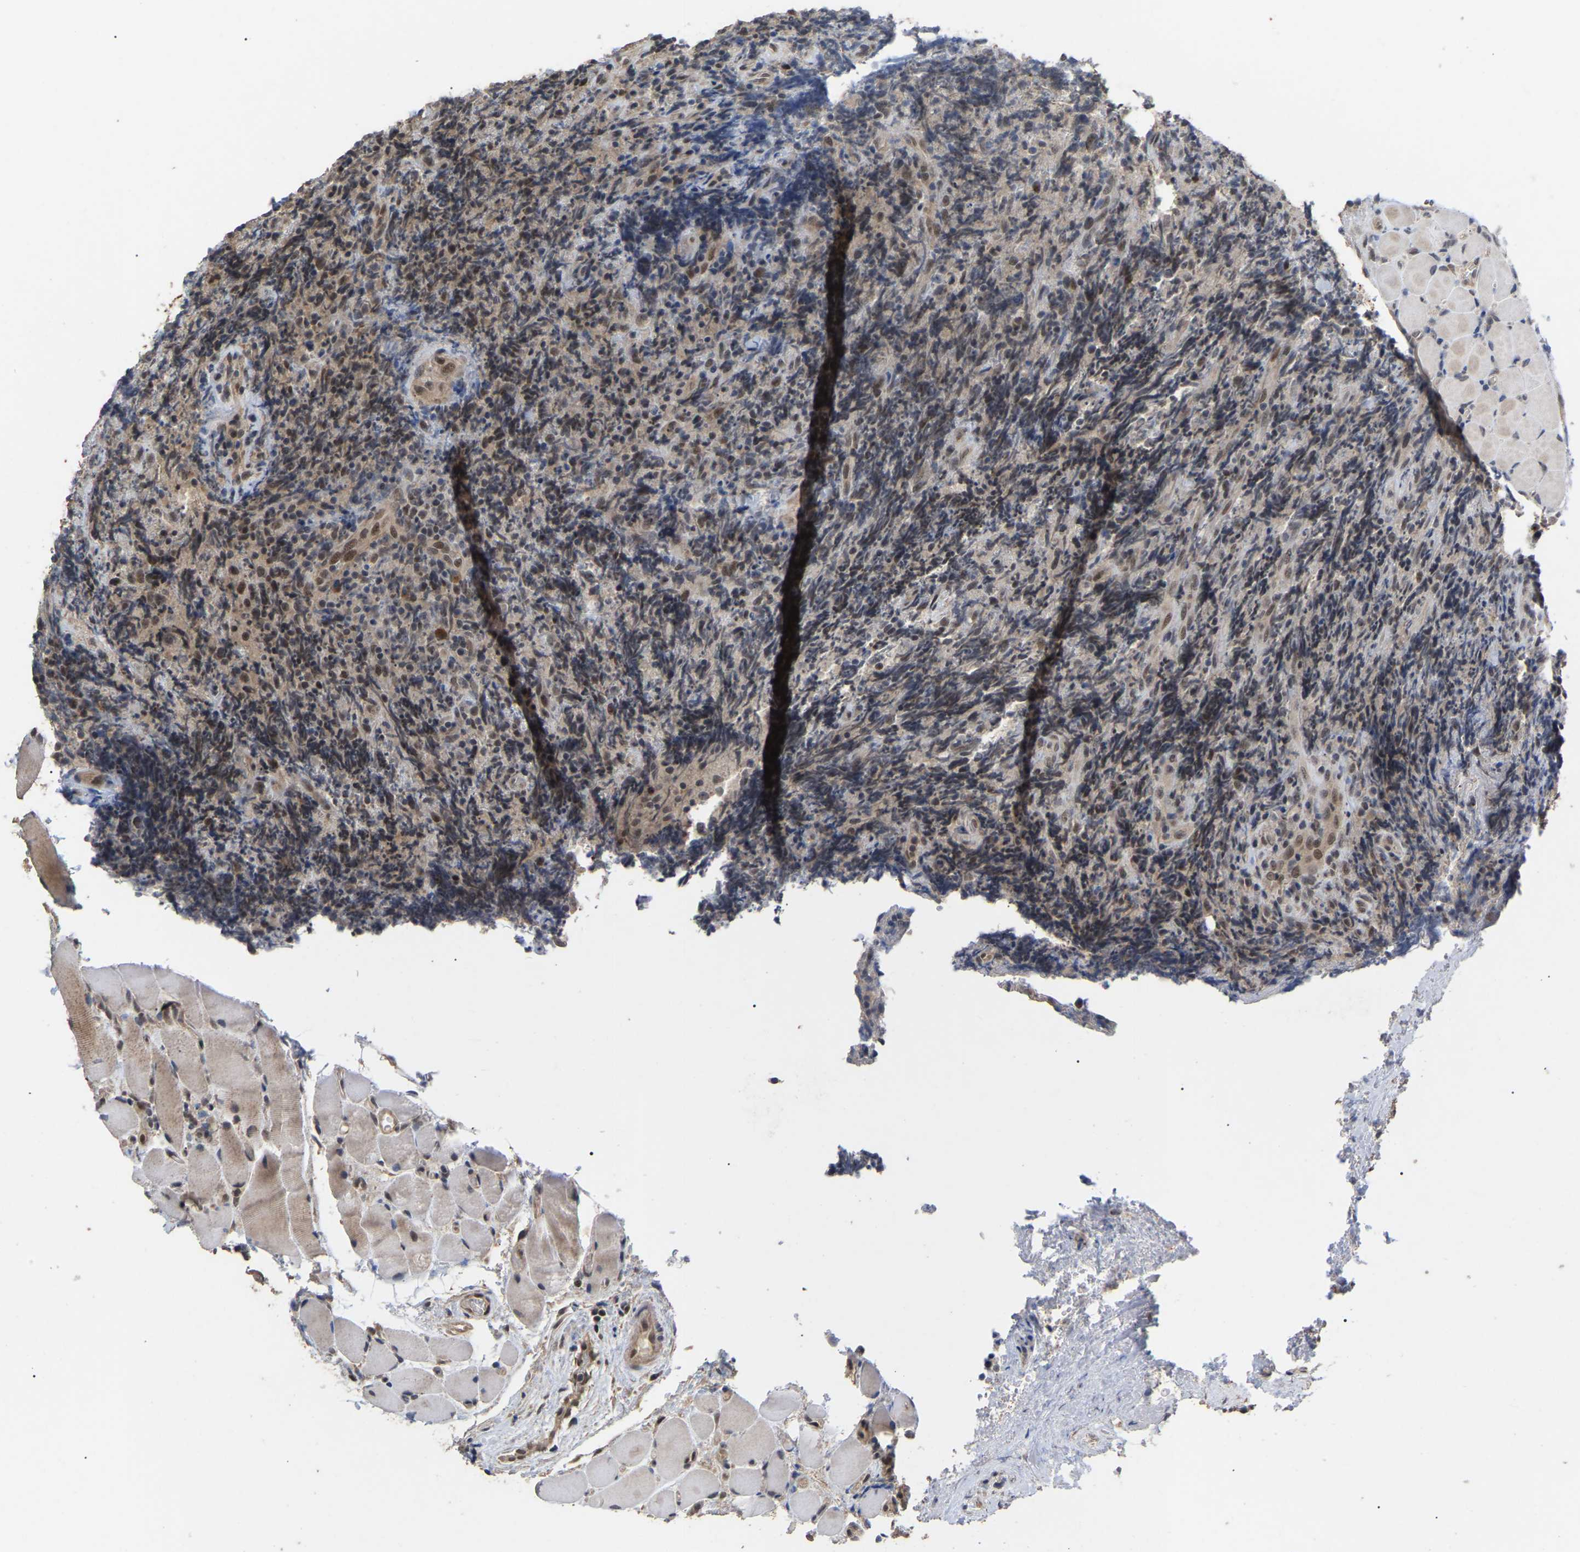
{"staining": {"intensity": "weak", "quantity": "<25%", "location": "nuclear"}, "tissue": "lymphoma", "cell_type": "Tumor cells", "image_type": "cancer", "snomed": [{"axis": "morphology", "description": "Malignant lymphoma, non-Hodgkin's type, High grade"}, {"axis": "topography", "description": "Tonsil"}], "caption": "This is an immunohistochemistry histopathology image of high-grade malignant lymphoma, non-Hodgkin's type. There is no staining in tumor cells.", "gene": "JAZF1", "patient": {"sex": "female", "age": 36}}